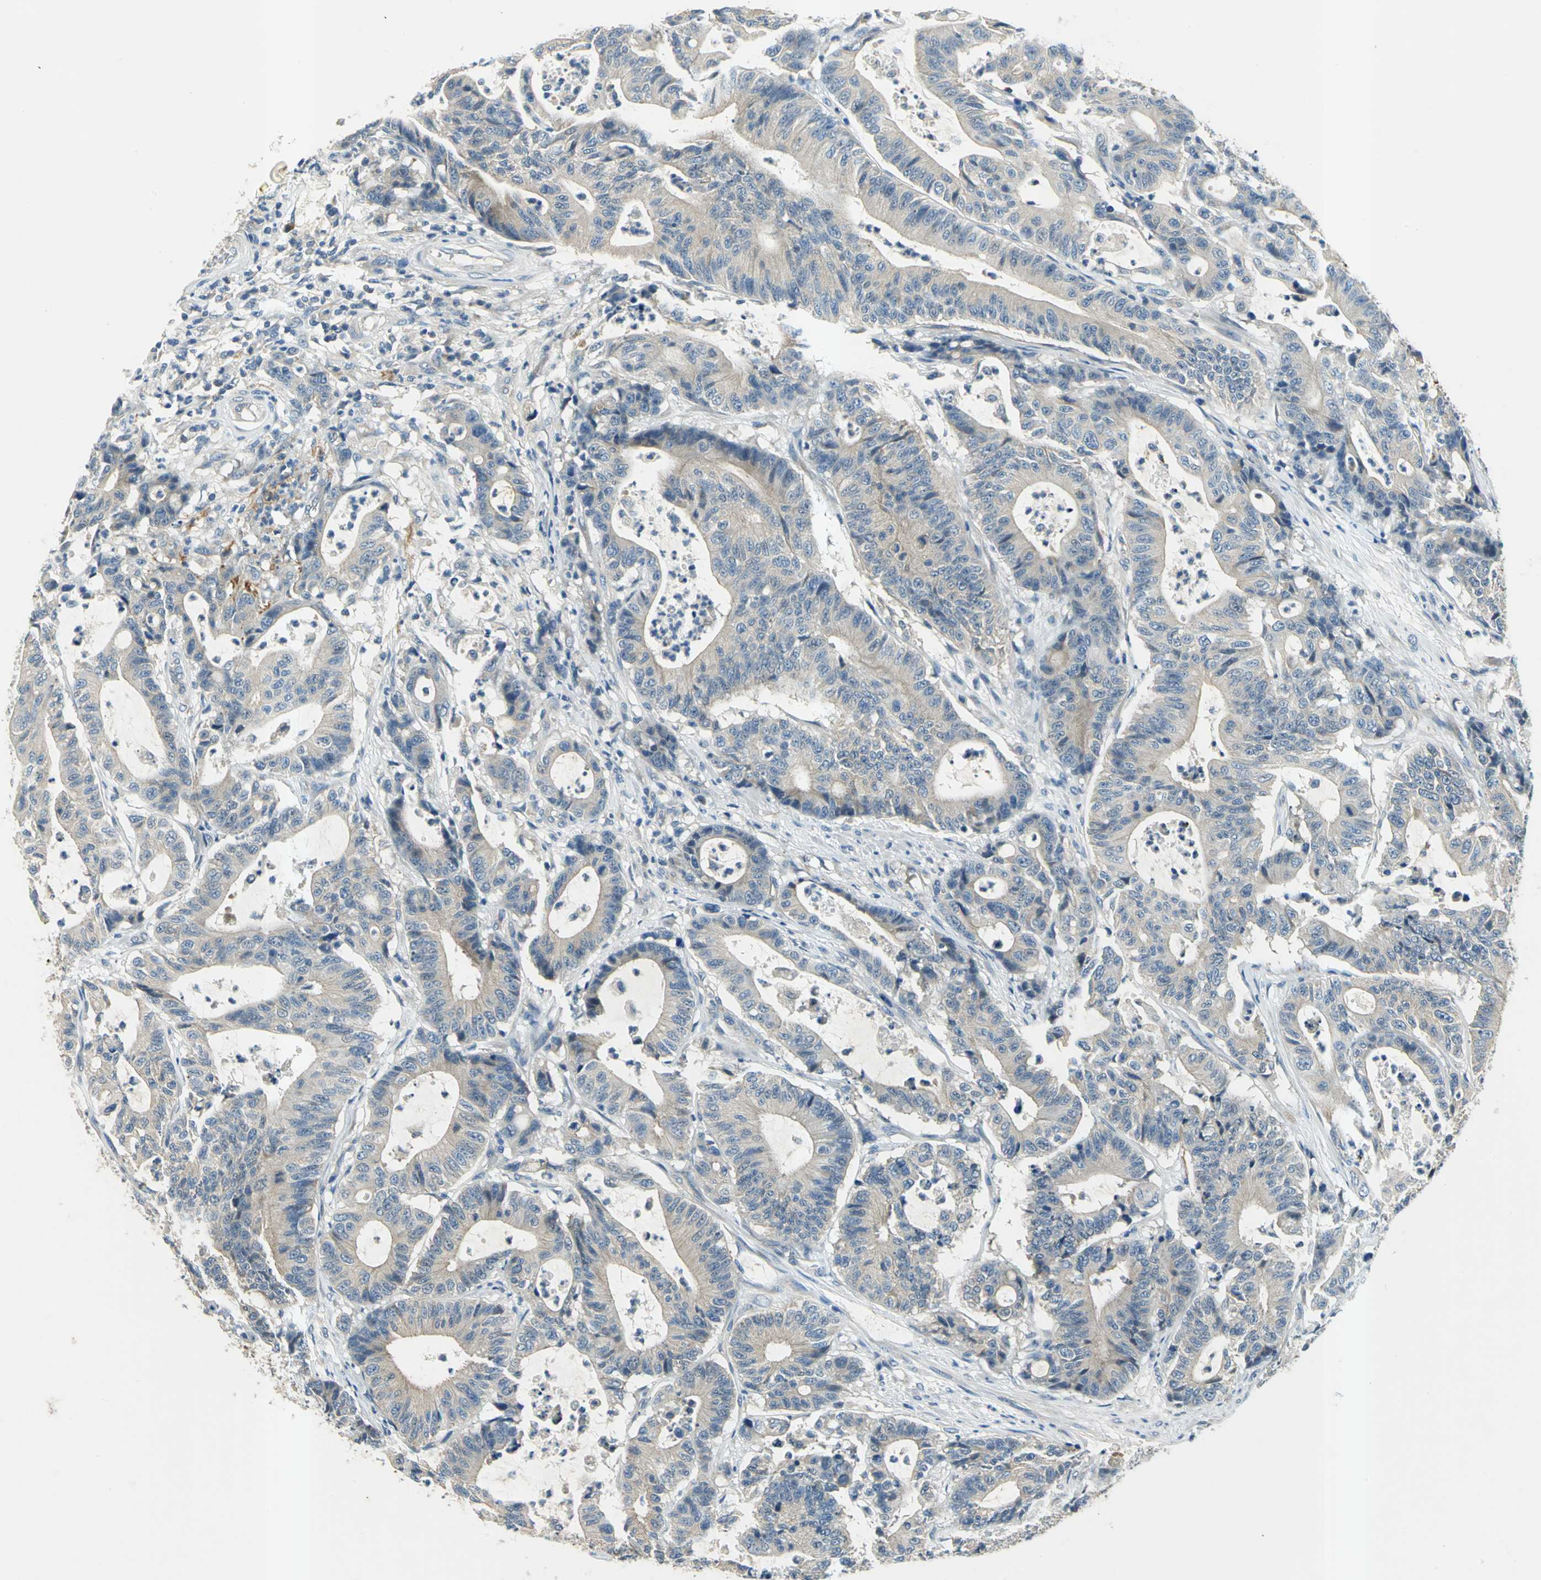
{"staining": {"intensity": "weak", "quantity": "25%-75%", "location": "cytoplasmic/membranous"}, "tissue": "colorectal cancer", "cell_type": "Tumor cells", "image_type": "cancer", "snomed": [{"axis": "morphology", "description": "Adenocarcinoma, NOS"}, {"axis": "topography", "description": "Colon"}], "caption": "Brown immunohistochemical staining in human adenocarcinoma (colorectal) reveals weak cytoplasmic/membranous positivity in about 25%-75% of tumor cells. (DAB (3,3'-diaminobenzidine) IHC, brown staining for protein, blue staining for nuclei).", "gene": "SLC16A7", "patient": {"sex": "female", "age": 84}}